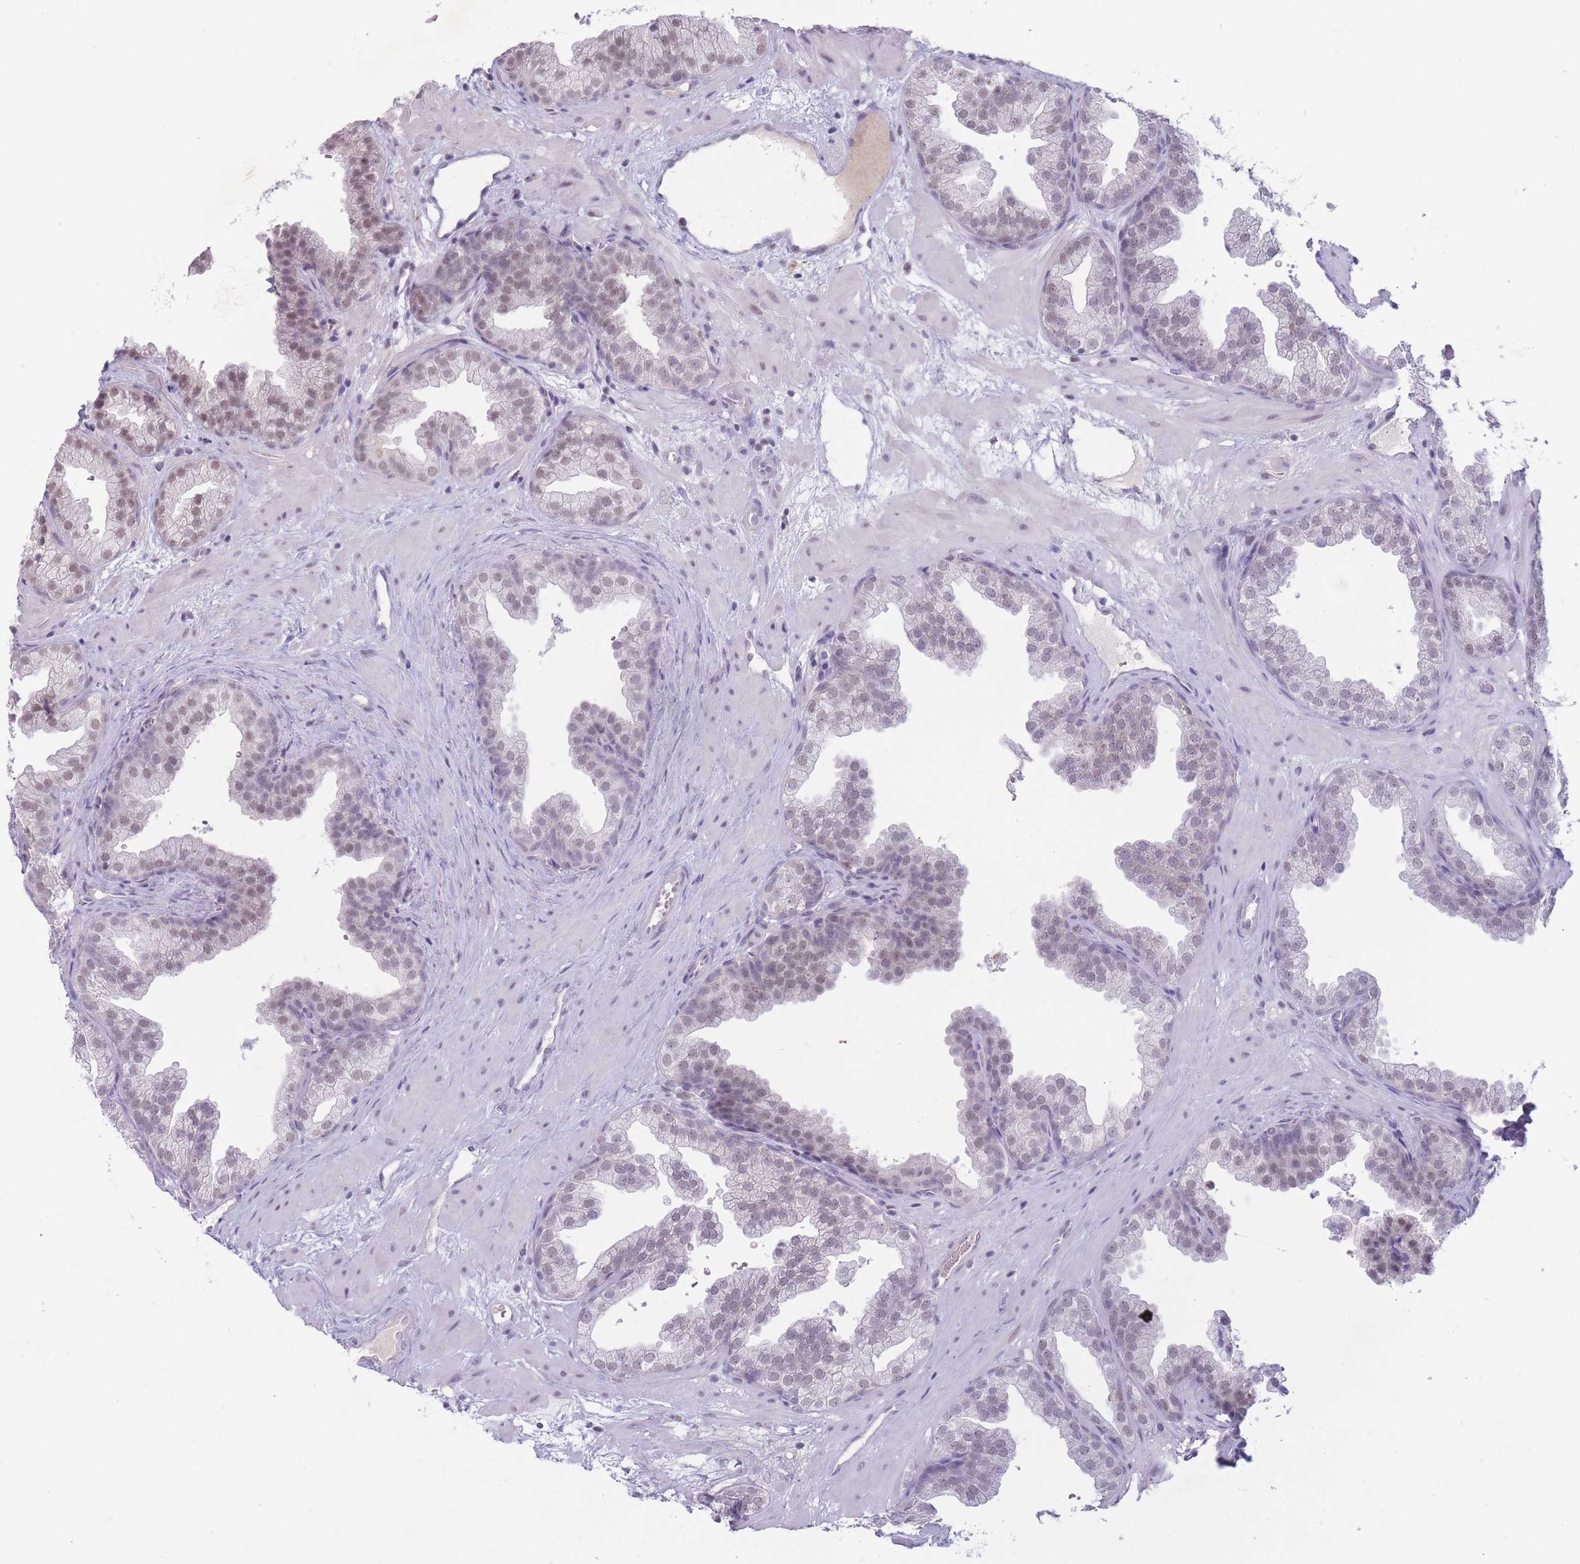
{"staining": {"intensity": "moderate", "quantity": "<25%", "location": "nuclear"}, "tissue": "prostate", "cell_type": "Glandular cells", "image_type": "normal", "snomed": [{"axis": "morphology", "description": "Normal tissue, NOS"}, {"axis": "topography", "description": "Prostate"}], "caption": "The immunohistochemical stain highlights moderate nuclear staining in glandular cells of normal prostate.", "gene": "ARID3B", "patient": {"sex": "male", "age": 37}}